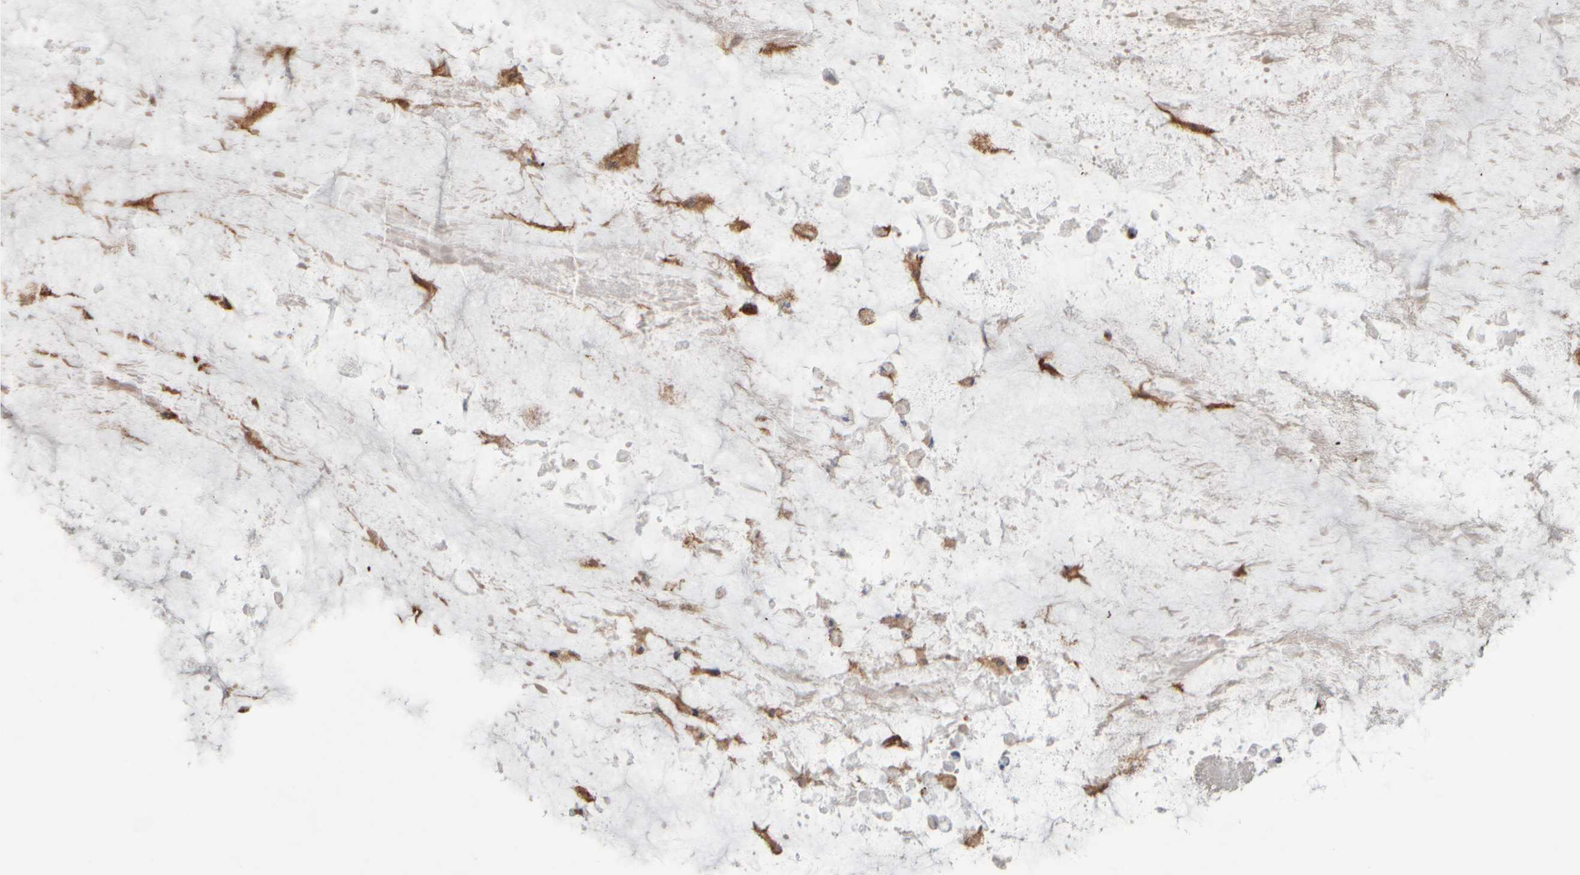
{"staining": {"intensity": "moderate", "quantity": ">75%", "location": "cytoplasmic/membranous"}, "tissue": "ovarian cancer", "cell_type": "Tumor cells", "image_type": "cancer", "snomed": [{"axis": "morphology", "description": "Cystadenocarcinoma, mucinous, NOS"}, {"axis": "topography", "description": "Ovary"}], "caption": "The histopathology image reveals a brown stain indicating the presence of a protein in the cytoplasmic/membranous of tumor cells in ovarian cancer (mucinous cystadenocarcinoma). (IHC, brightfield microscopy, high magnification).", "gene": "EIF2B3", "patient": {"sex": "female", "age": 80}}